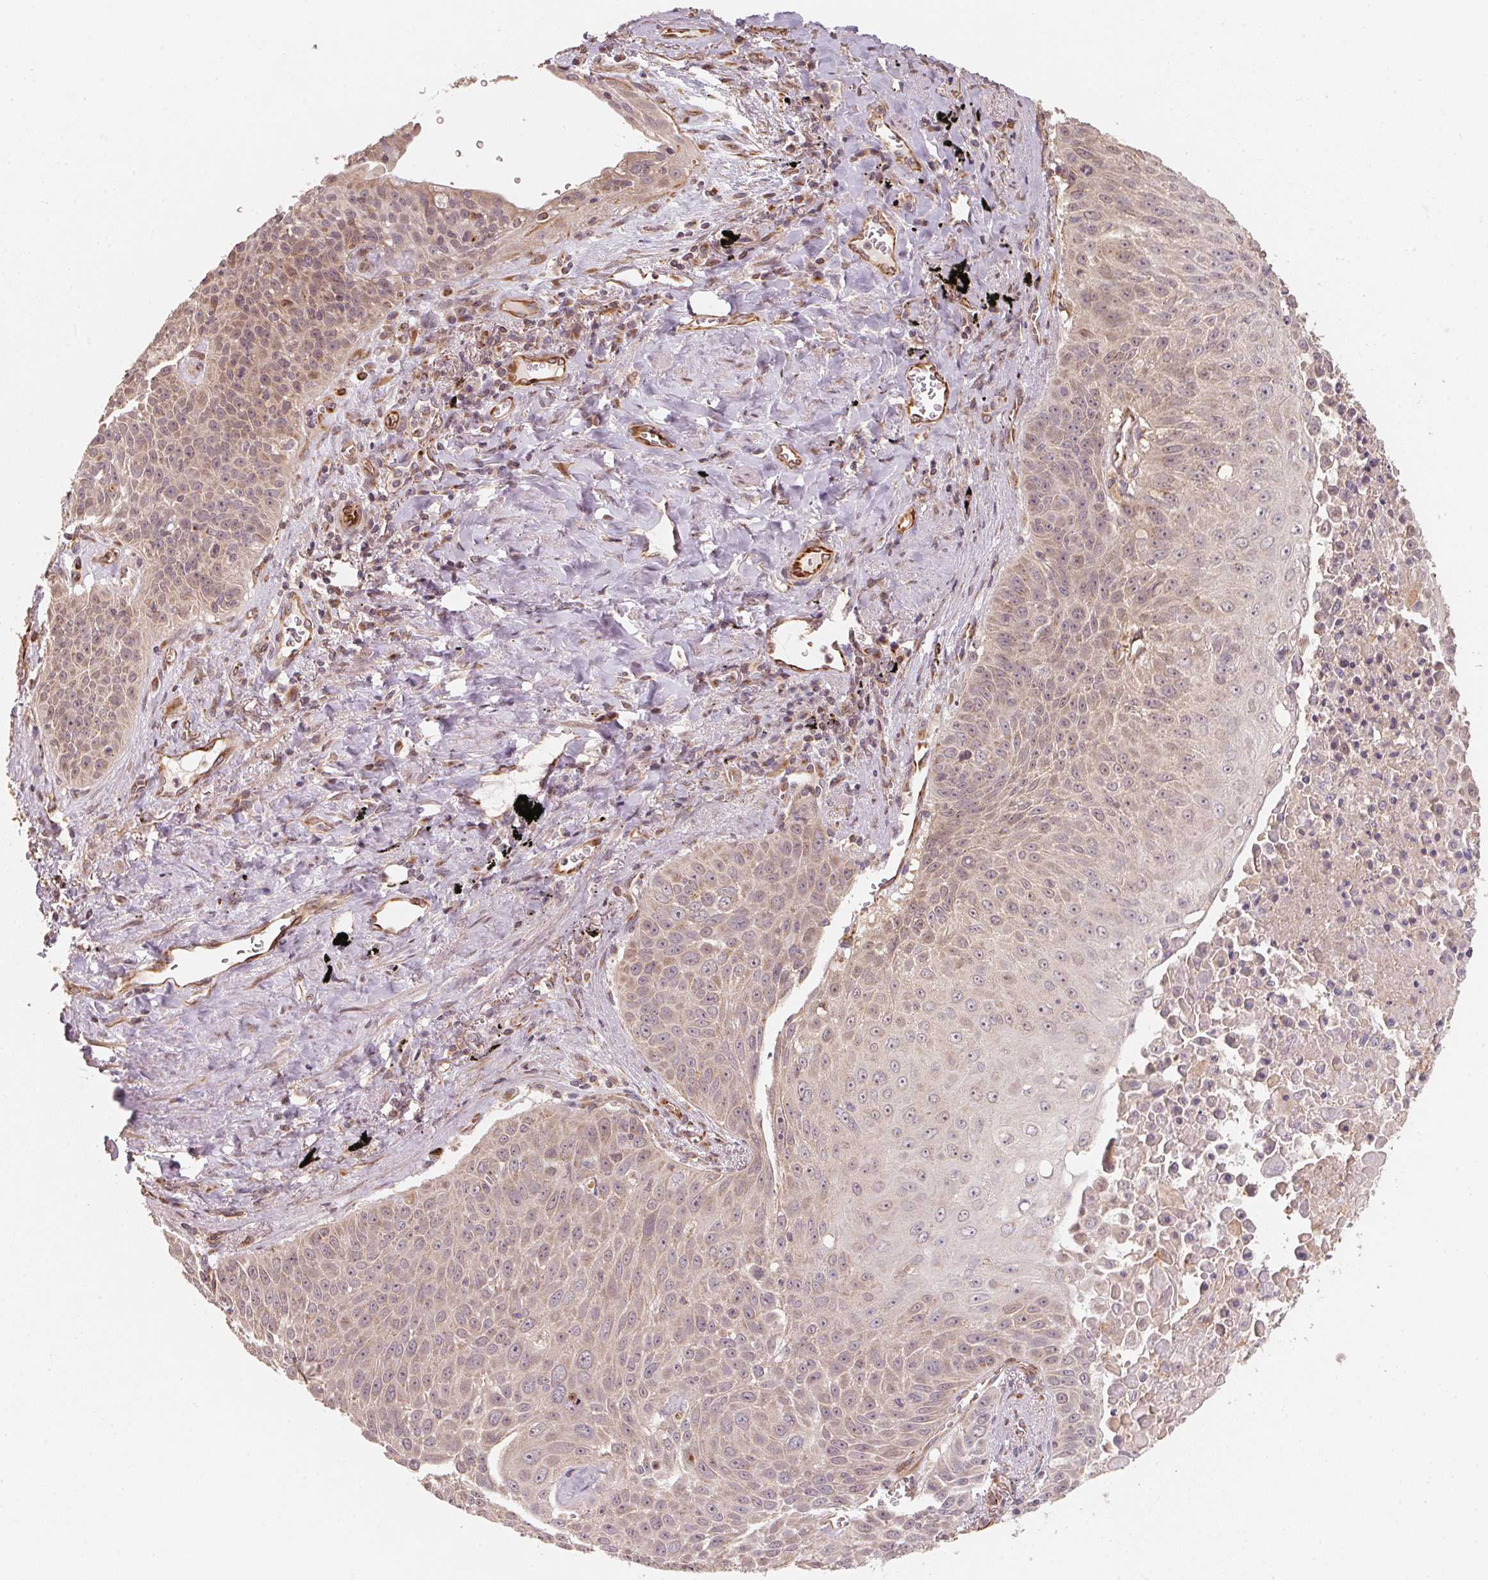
{"staining": {"intensity": "weak", "quantity": ">75%", "location": "cytoplasmic/membranous,nuclear"}, "tissue": "lung cancer", "cell_type": "Tumor cells", "image_type": "cancer", "snomed": [{"axis": "morphology", "description": "Squamous cell carcinoma, NOS"}, {"axis": "morphology", "description": "Squamous cell carcinoma, metastatic, NOS"}, {"axis": "topography", "description": "Lymph node"}, {"axis": "topography", "description": "Lung"}], "caption": "Lung metastatic squamous cell carcinoma tissue reveals weak cytoplasmic/membranous and nuclear expression in about >75% of tumor cells", "gene": "TSPAN12", "patient": {"sex": "female", "age": 62}}